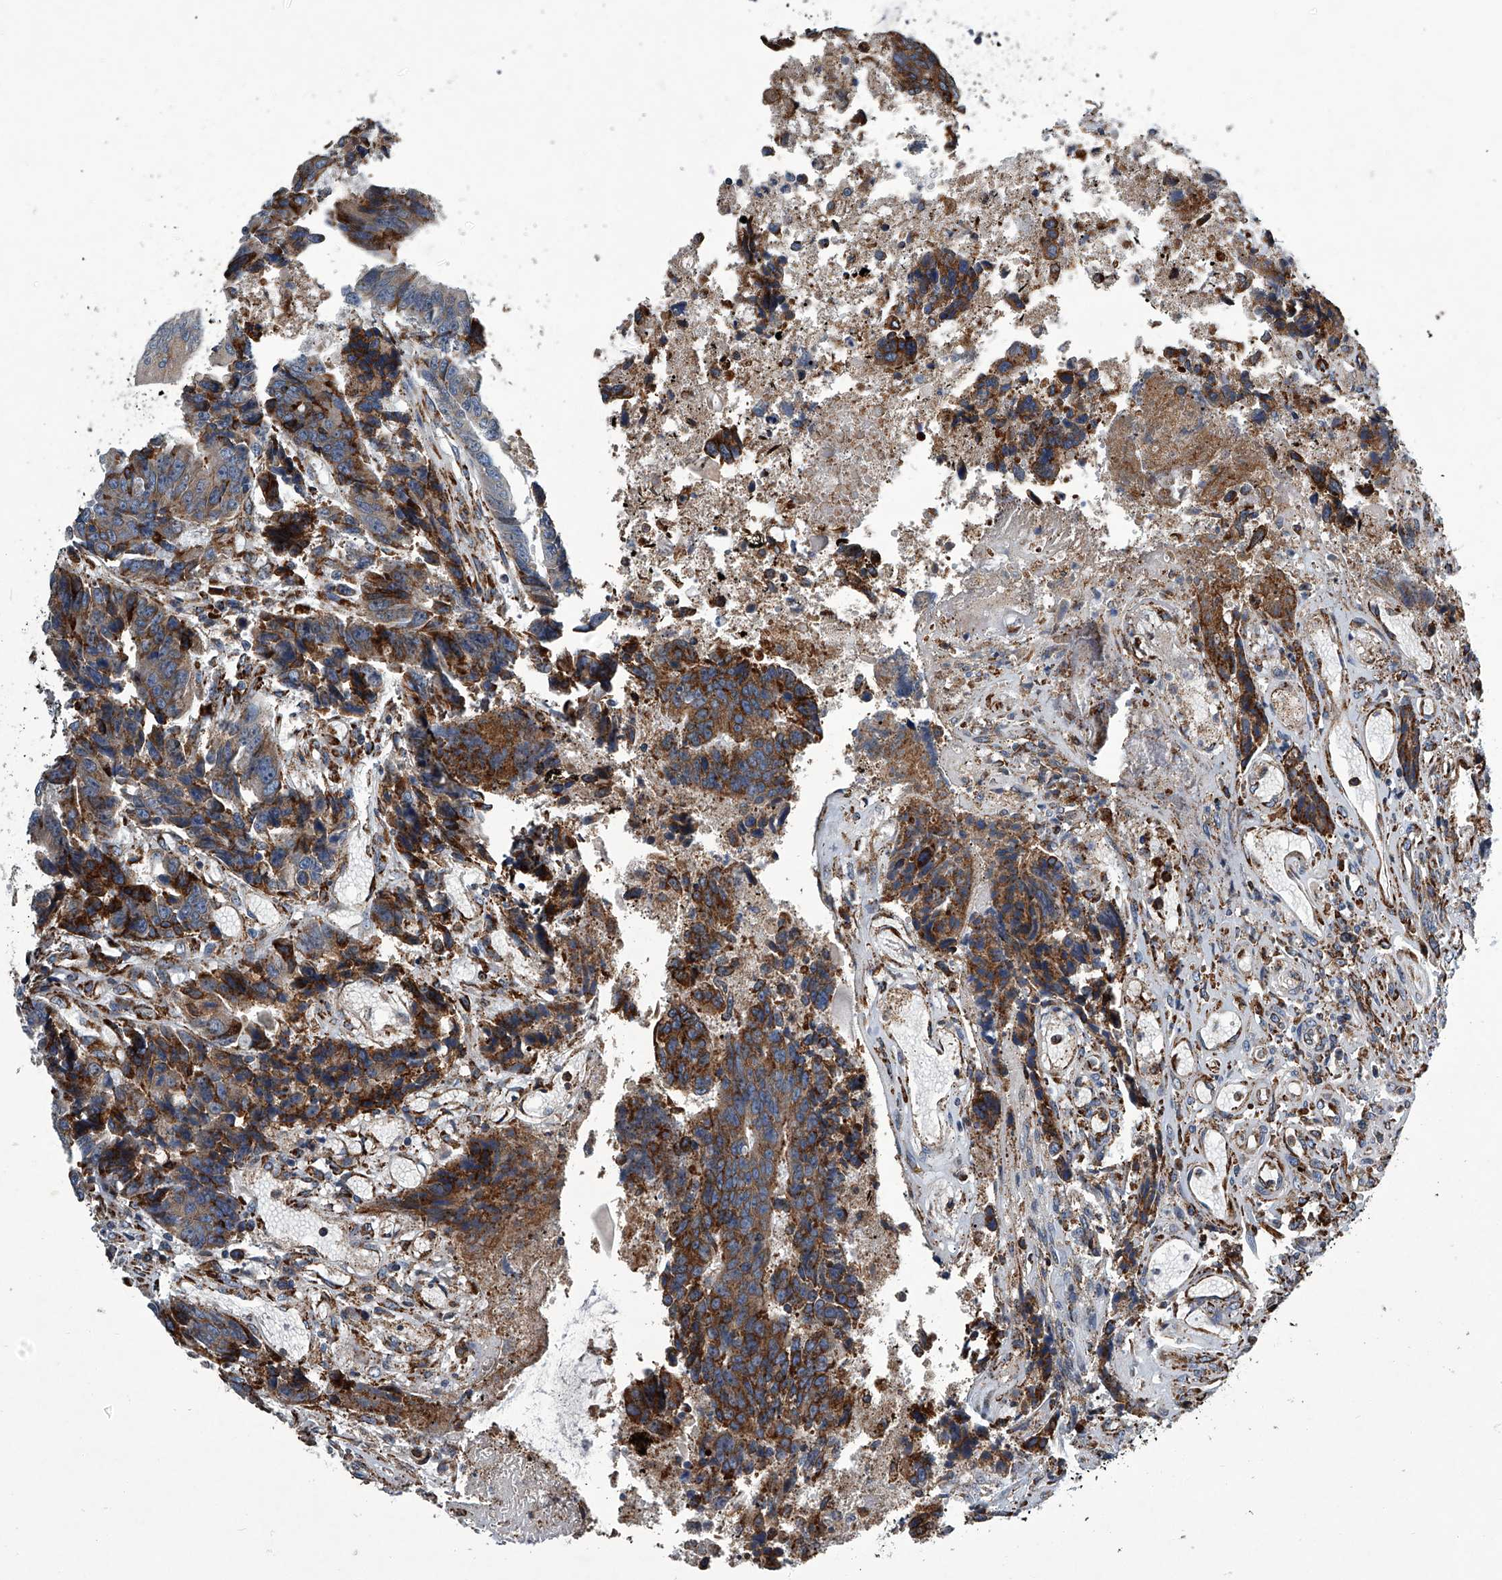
{"staining": {"intensity": "moderate", "quantity": "<25%", "location": "cytoplasmic/membranous"}, "tissue": "colorectal cancer", "cell_type": "Tumor cells", "image_type": "cancer", "snomed": [{"axis": "morphology", "description": "Adenocarcinoma, NOS"}, {"axis": "topography", "description": "Rectum"}], "caption": "This micrograph exhibits immunohistochemistry (IHC) staining of human colorectal adenocarcinoma, with low moderate cytoplasmic/membranous staining in about <25% of tumor cells.", "gene": "TMEM63C", "patient": {"sex": "male", "age": 84}}